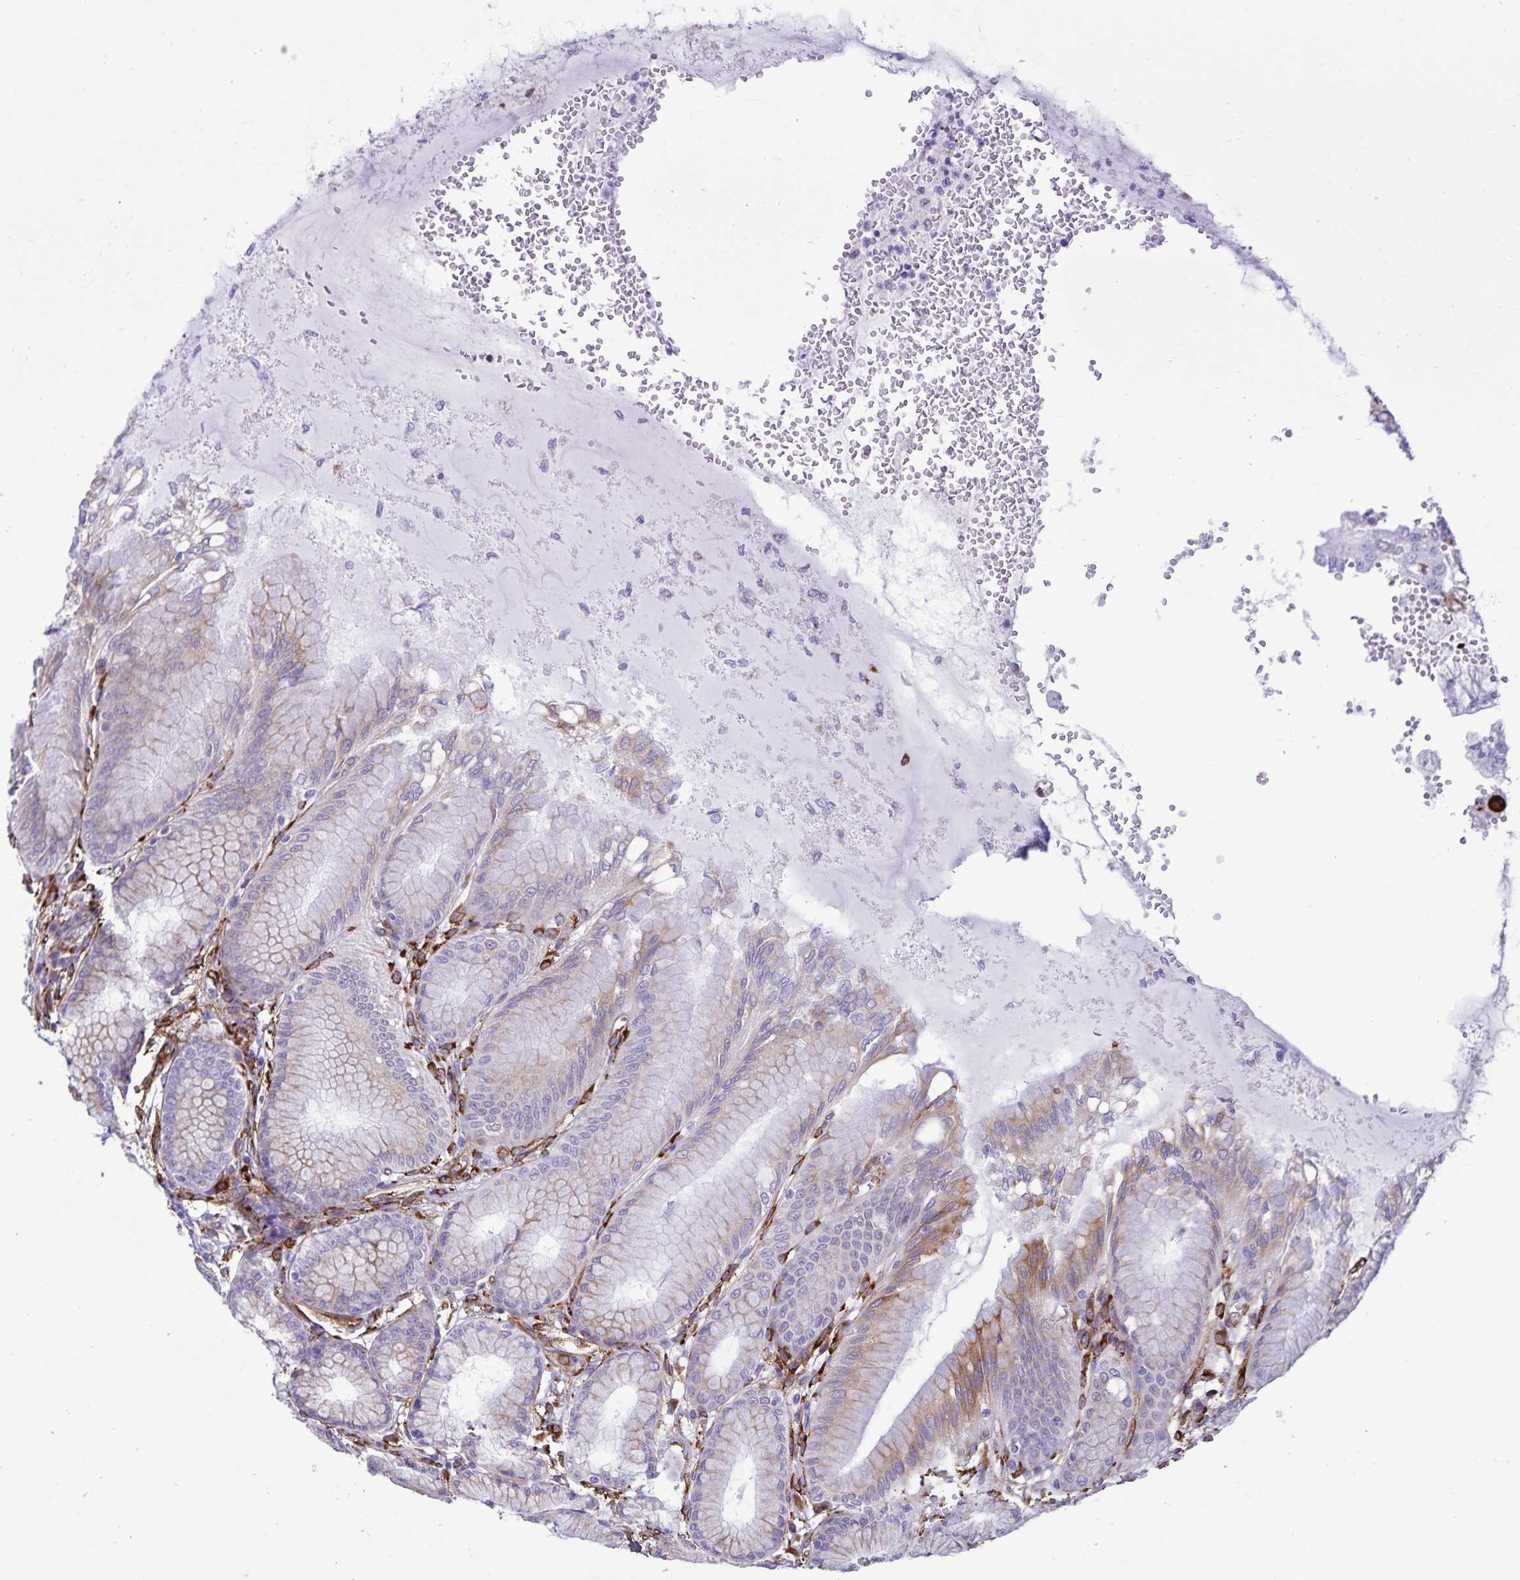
{"staining": {"intensity": "weak", "quantity": "<25%", "location": "cytoplasmic/membranous"}, "tissue": "stomach", "cell_type": "Glandular cells", "image_type": "normal", "snomed": [{"axis": "morphology", "description": "Normal tissue, NOS"}, {"axis": "topography", "description": "Stomach"}, {"axis": "topography", "description": "Stomach, lower"}], "caption": "Immunohistochemistry micrograph of benign human stomach stained for a protein (brown), which shows no staining in glandular cells.", "gene": "RCN1", "patient": {"sex": "male", "age": 76}}